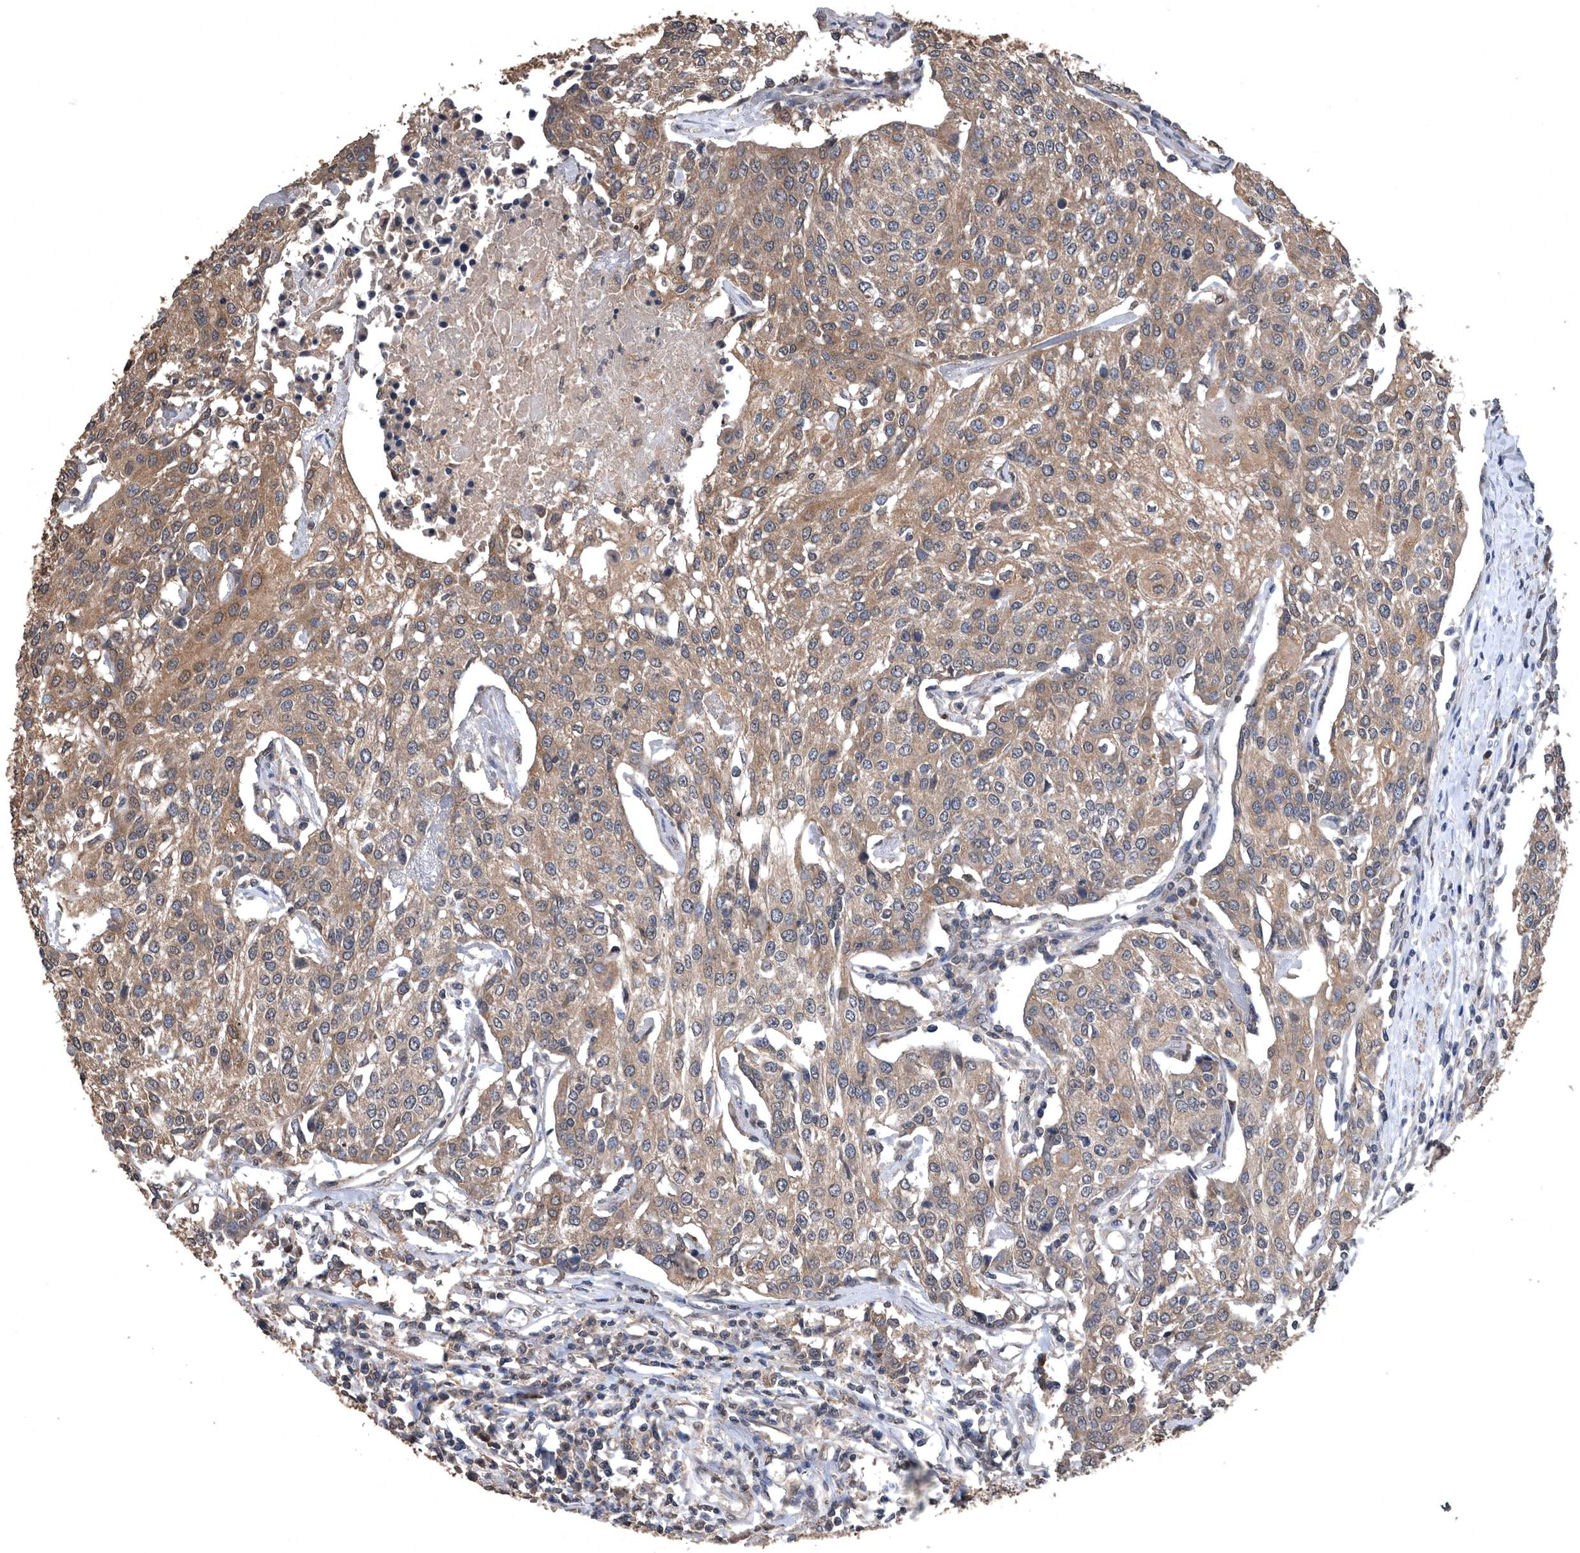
{"staining": {"intensity": "moderate", "quantity": ">75%", "location": "cytoplasmic/membranous"}, "tissue": "urothelial cancer", "cell_type": "Tumor cells", "image_type": "cancer", "snomed": [{"axis": "morphology", "description": "Urothelial carcinoma, High grade"}, {"axis": "topography", "description": "Urinary bladder"}], "caption": "Immunohistochemical staining of human high-grade urothelial carcinoma demonstrates moderate cytoplasmic/membranous protein positivity in about >75% of tumor cells. (Brightfield microscopy of DAB IHC at high magnification).", "gene": "NRBP1", "patient": {"sex": "female", "age": 85}}